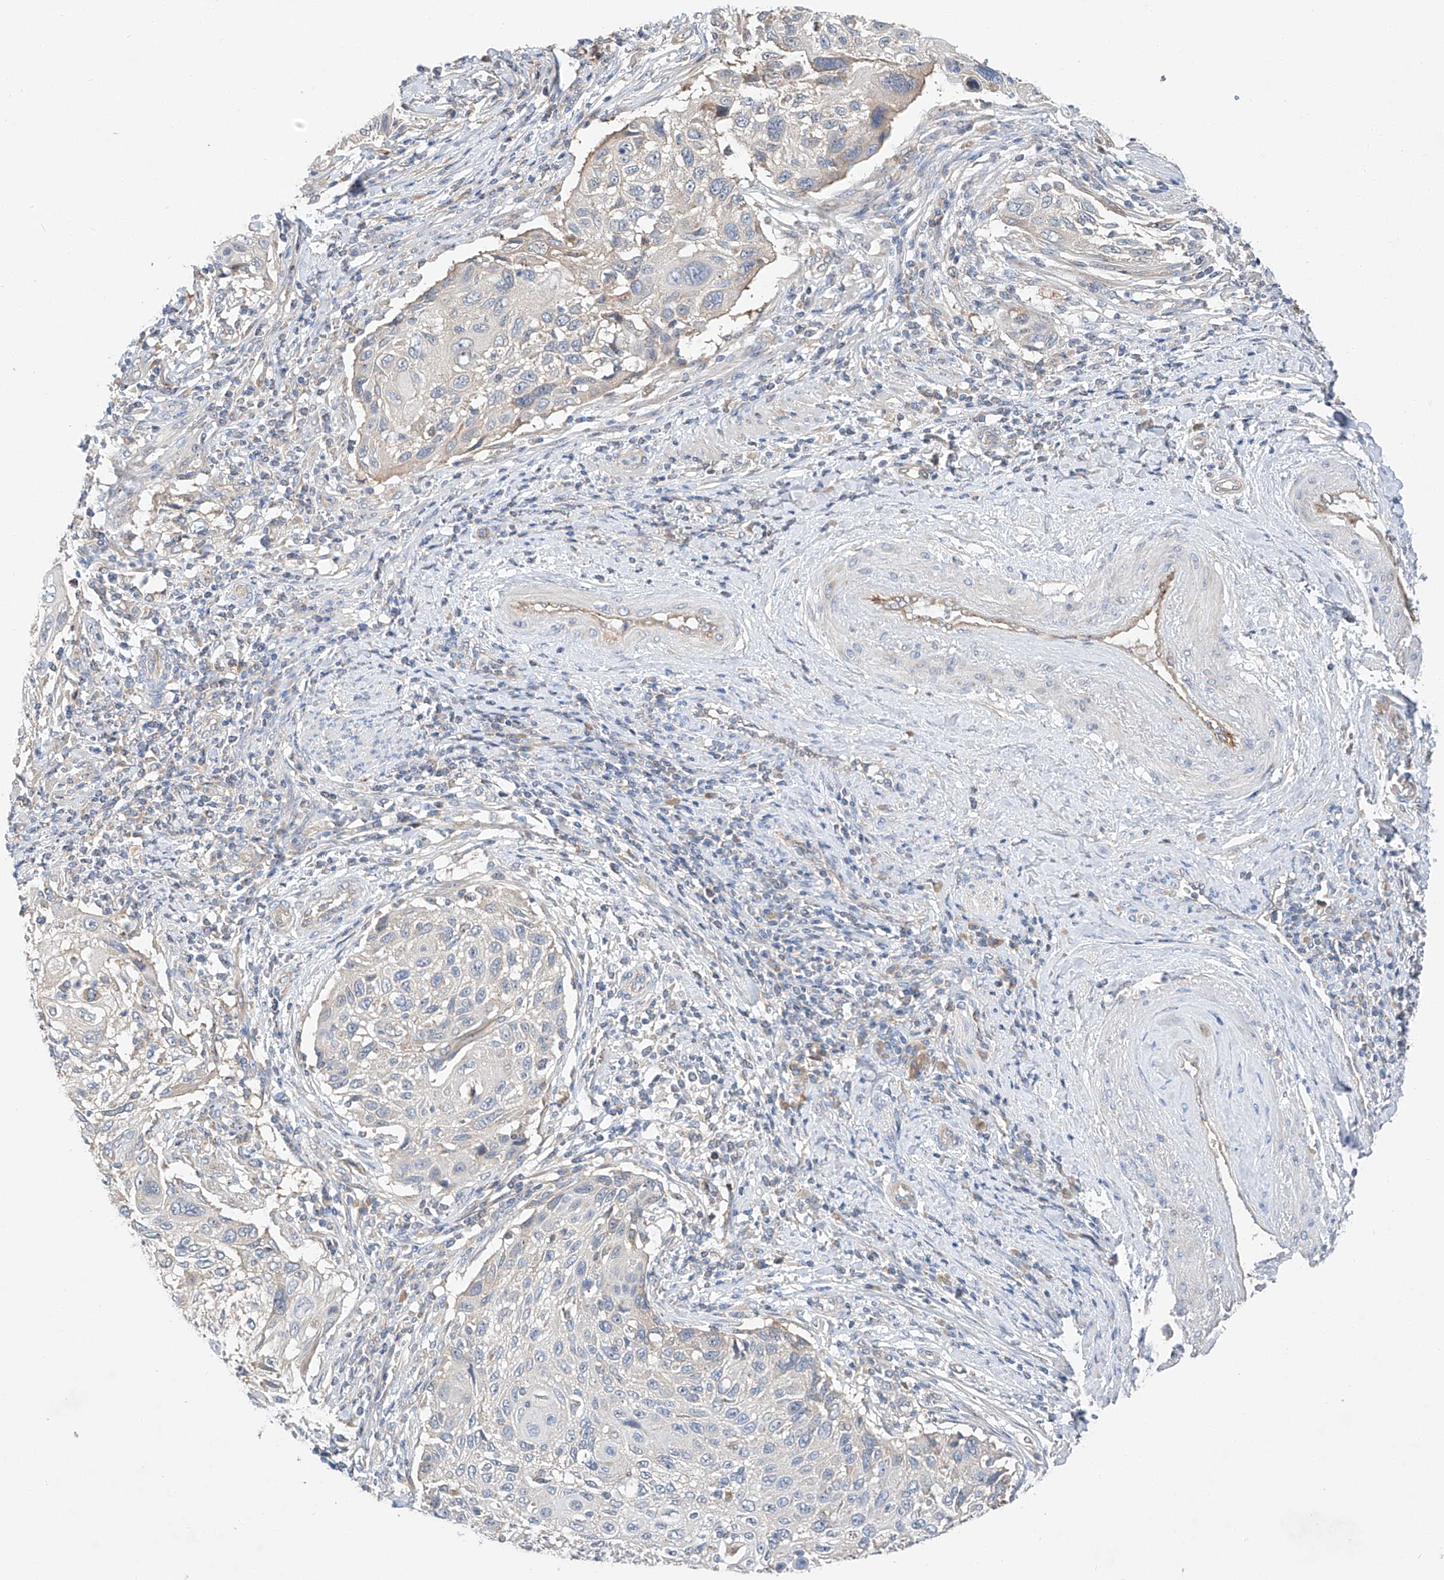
{"staining": {"intensity": "negative", "quantity": "none", "location": "none"}, "tissue": "cervical cancer", "cell_type": "Tumor cells", "image_type": "cancer", "snomed": [{"axis": "morphology", "description": "Squamous cell carcinoma, NOS"}, {"axis": "topography", "description": "Cervix"}], "caption": "This is a micrograph of immunohistochemistry staining of cervical cancer, which shows no expression in tumor cells.", "gene": "RUSC1", "patient": {"sex": "female", "age": 70}}